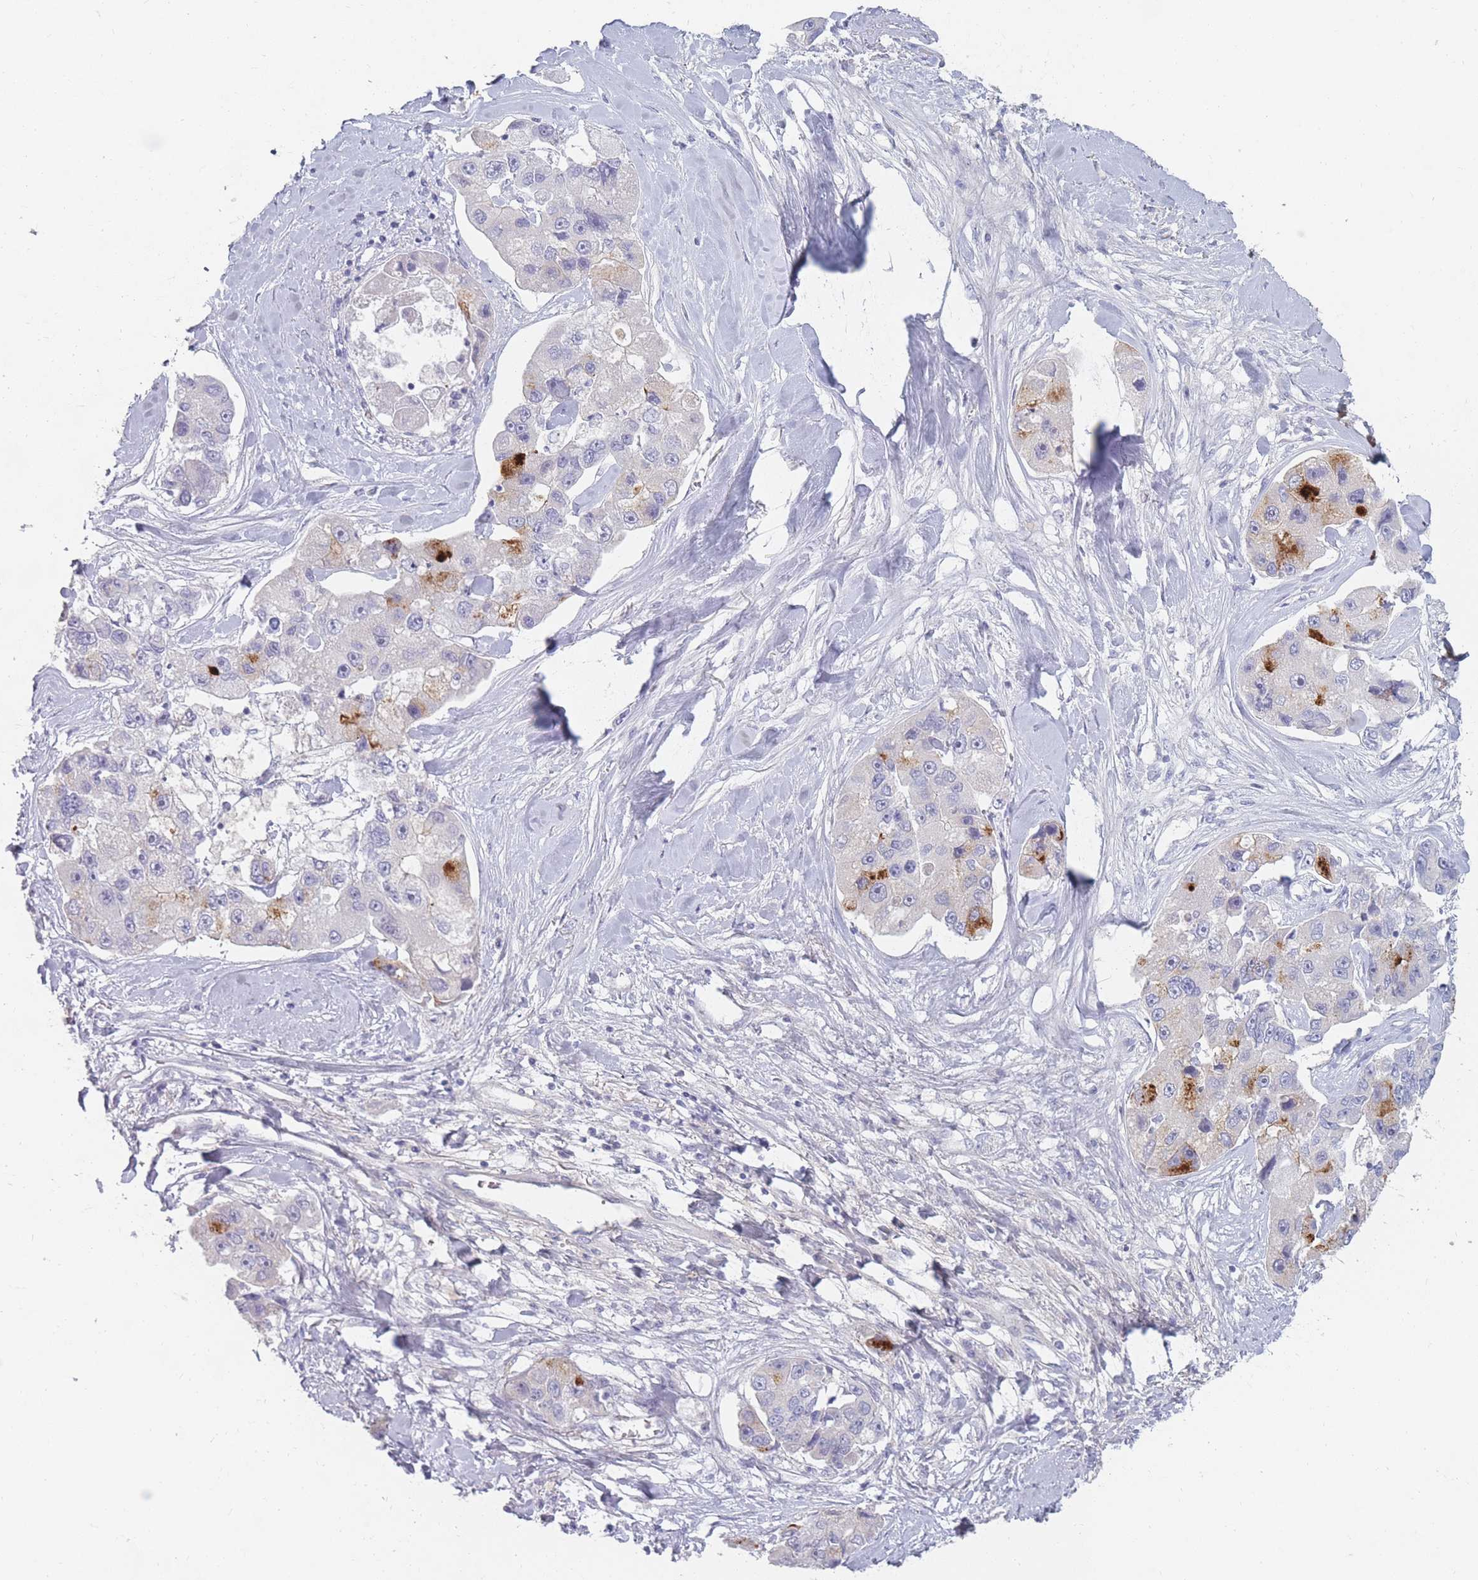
{"staining": {"intensity": "moderate", "quantity": "<25%", "location": "cytoplasmic/membranous"}, "tissue": "lung cancer", "cell_type": "Tumor cells", "image_type": "cancer", "snomed": [{"axis": "morphology", "description": "Adenocarcinoma, NOS"}, {"axis": "topography", "description": "Lung"}], "caption": "DAB (3,3'-diaminobenzidine) immunohistochemical staining of lung cancer (adenocarcinoma) shows moderate cytoplasmic/membranous protein positivity in approximately <25% of tumor cells.", "gene": "PRG4", "patient": {"sex": "female", "age": 54}}